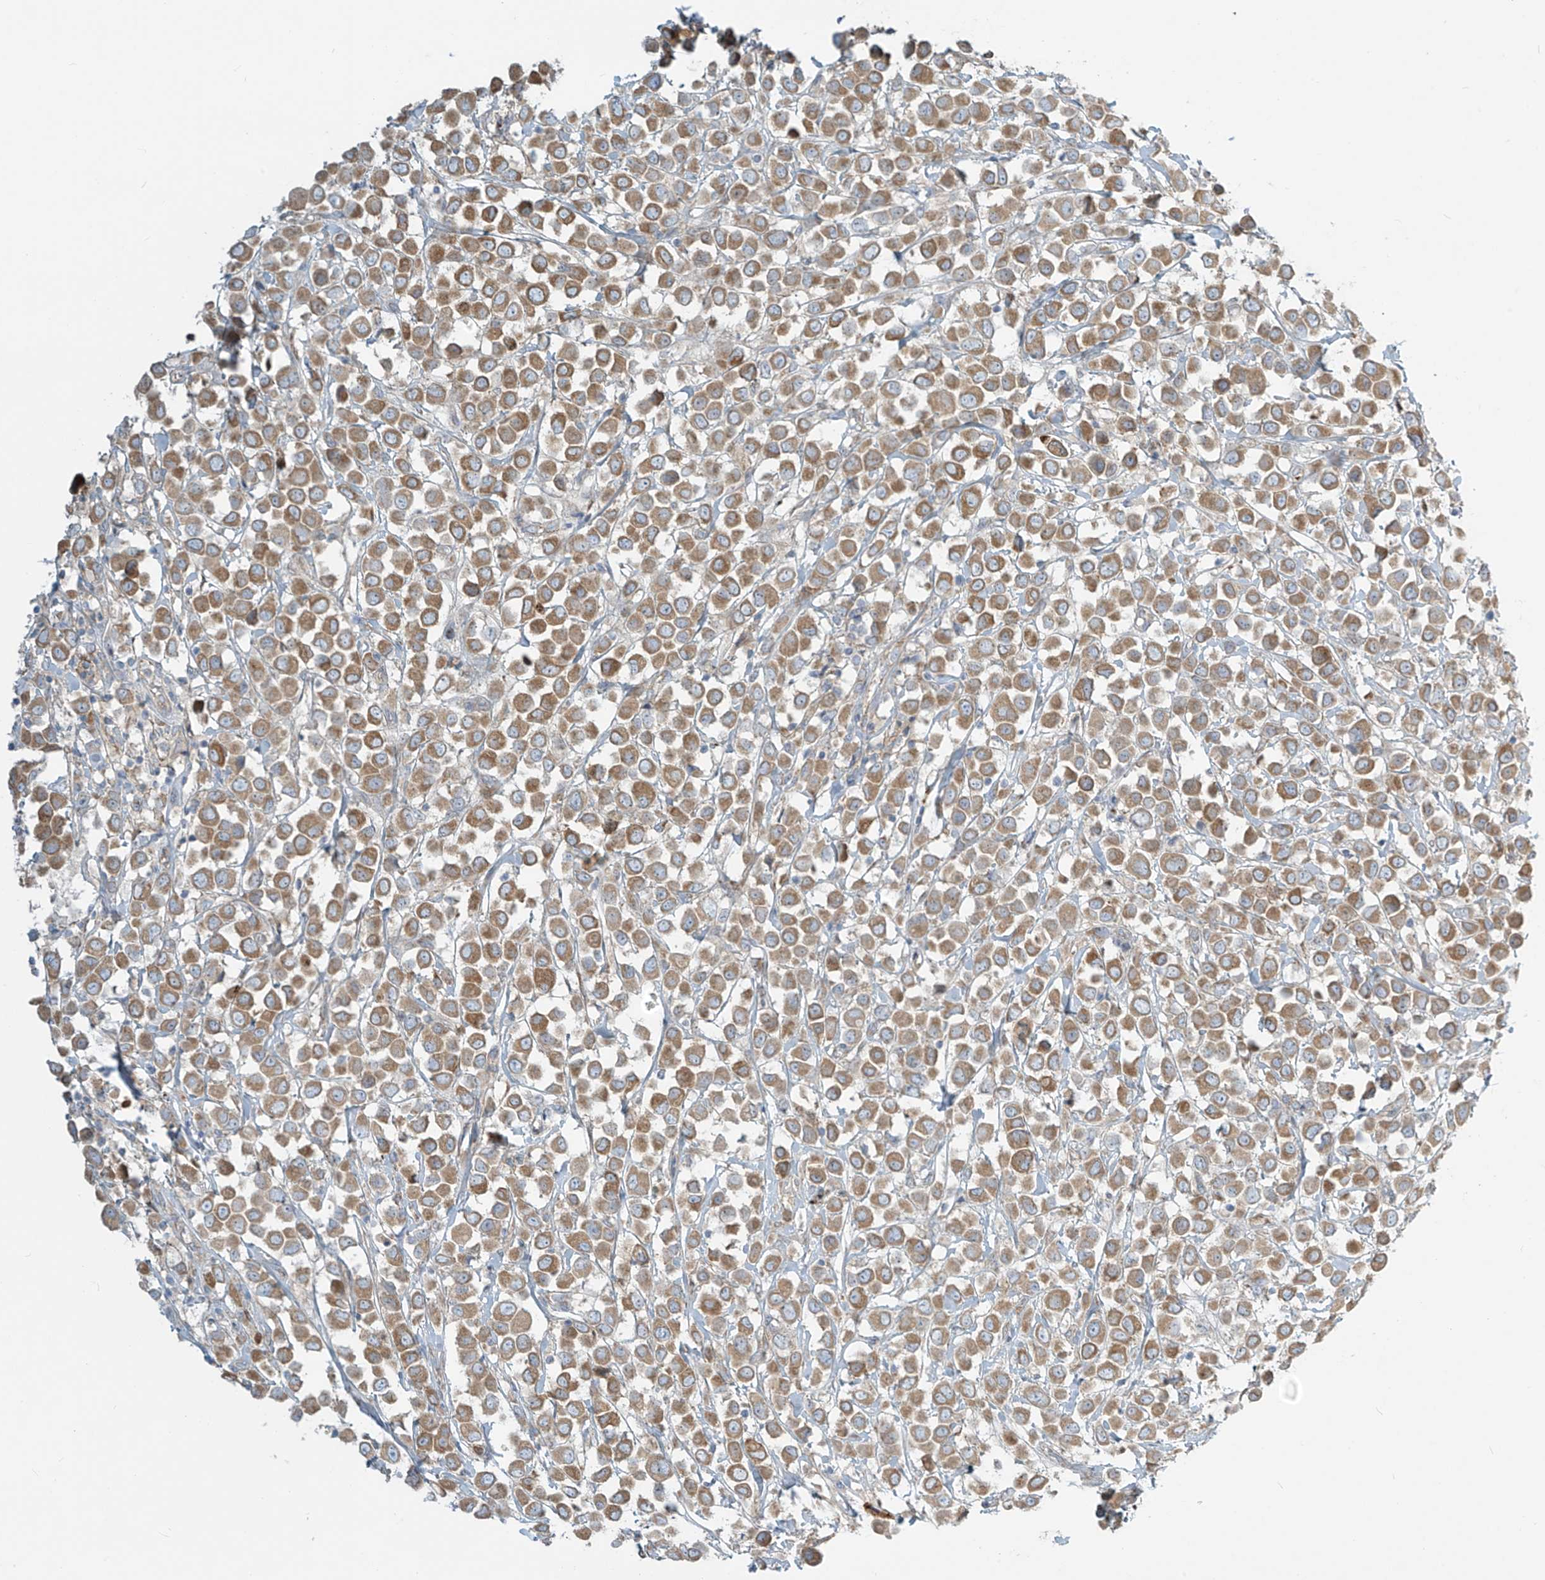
{"staining": {"intensity": "moderate", "quantity": ">75%", "location": "cytoplasmic/membranous"}, "tissue": "breast cancer", "cell_type": "Tumor cells", "image_type": "cancer", "snomed": [{"axis": "morphology", "description": "Duct carcinoma"}, {"axis": "topography", "description": "Breast"}], "caption": "IHC staining of breast cancer, which reveals medium levels of moderate cytoplasmic/membranous positivity in approximately >75% of tumor cells indicating moderate cytoplasmic/membranous protein staining. The staining was performed using DAB (3,3'-diaminobenzidine) (brown) for protein detection and nuclei were counterstained in hematoxylin (blue).", "gene": "LZTS3", "patient": {"sex": "female", "age": 61}}